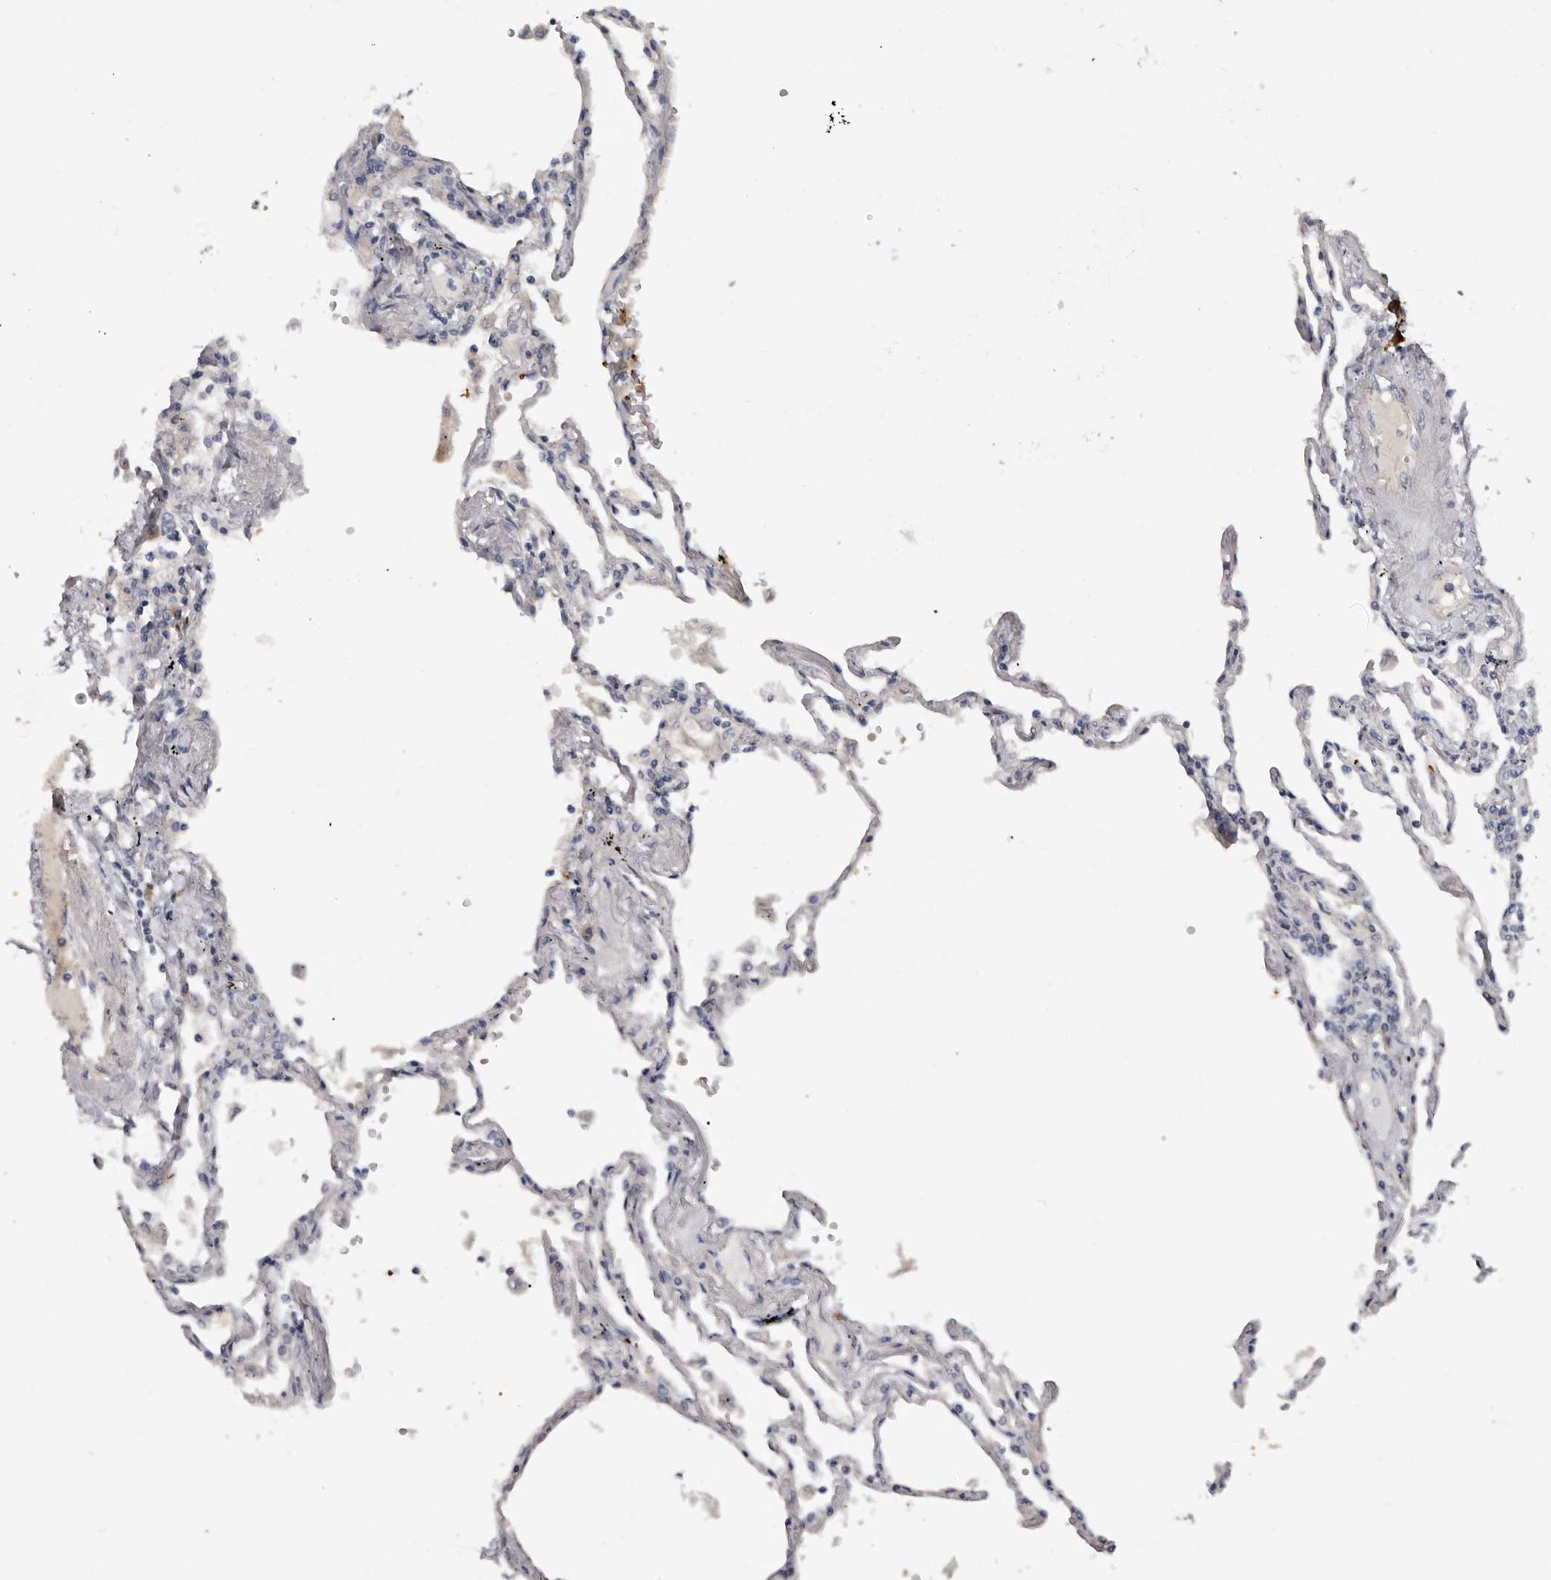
{"staining": {"intensity": "negative", "quantity": "none", "location": "none"}, "tissue": "lung", "cell_type": "Alveolar cells", "image_type": "normal", "snomed": [{"axis": "morphology", "description": "Normal tissue, NOS"}, {"axis": "topography", "description": "Lung"}], "caption": "The micrograph displays no staining of alveolar cells in unremarkable lung.", "gene": "SPTA1", "patient": {"sex": "female", "age": 67}}